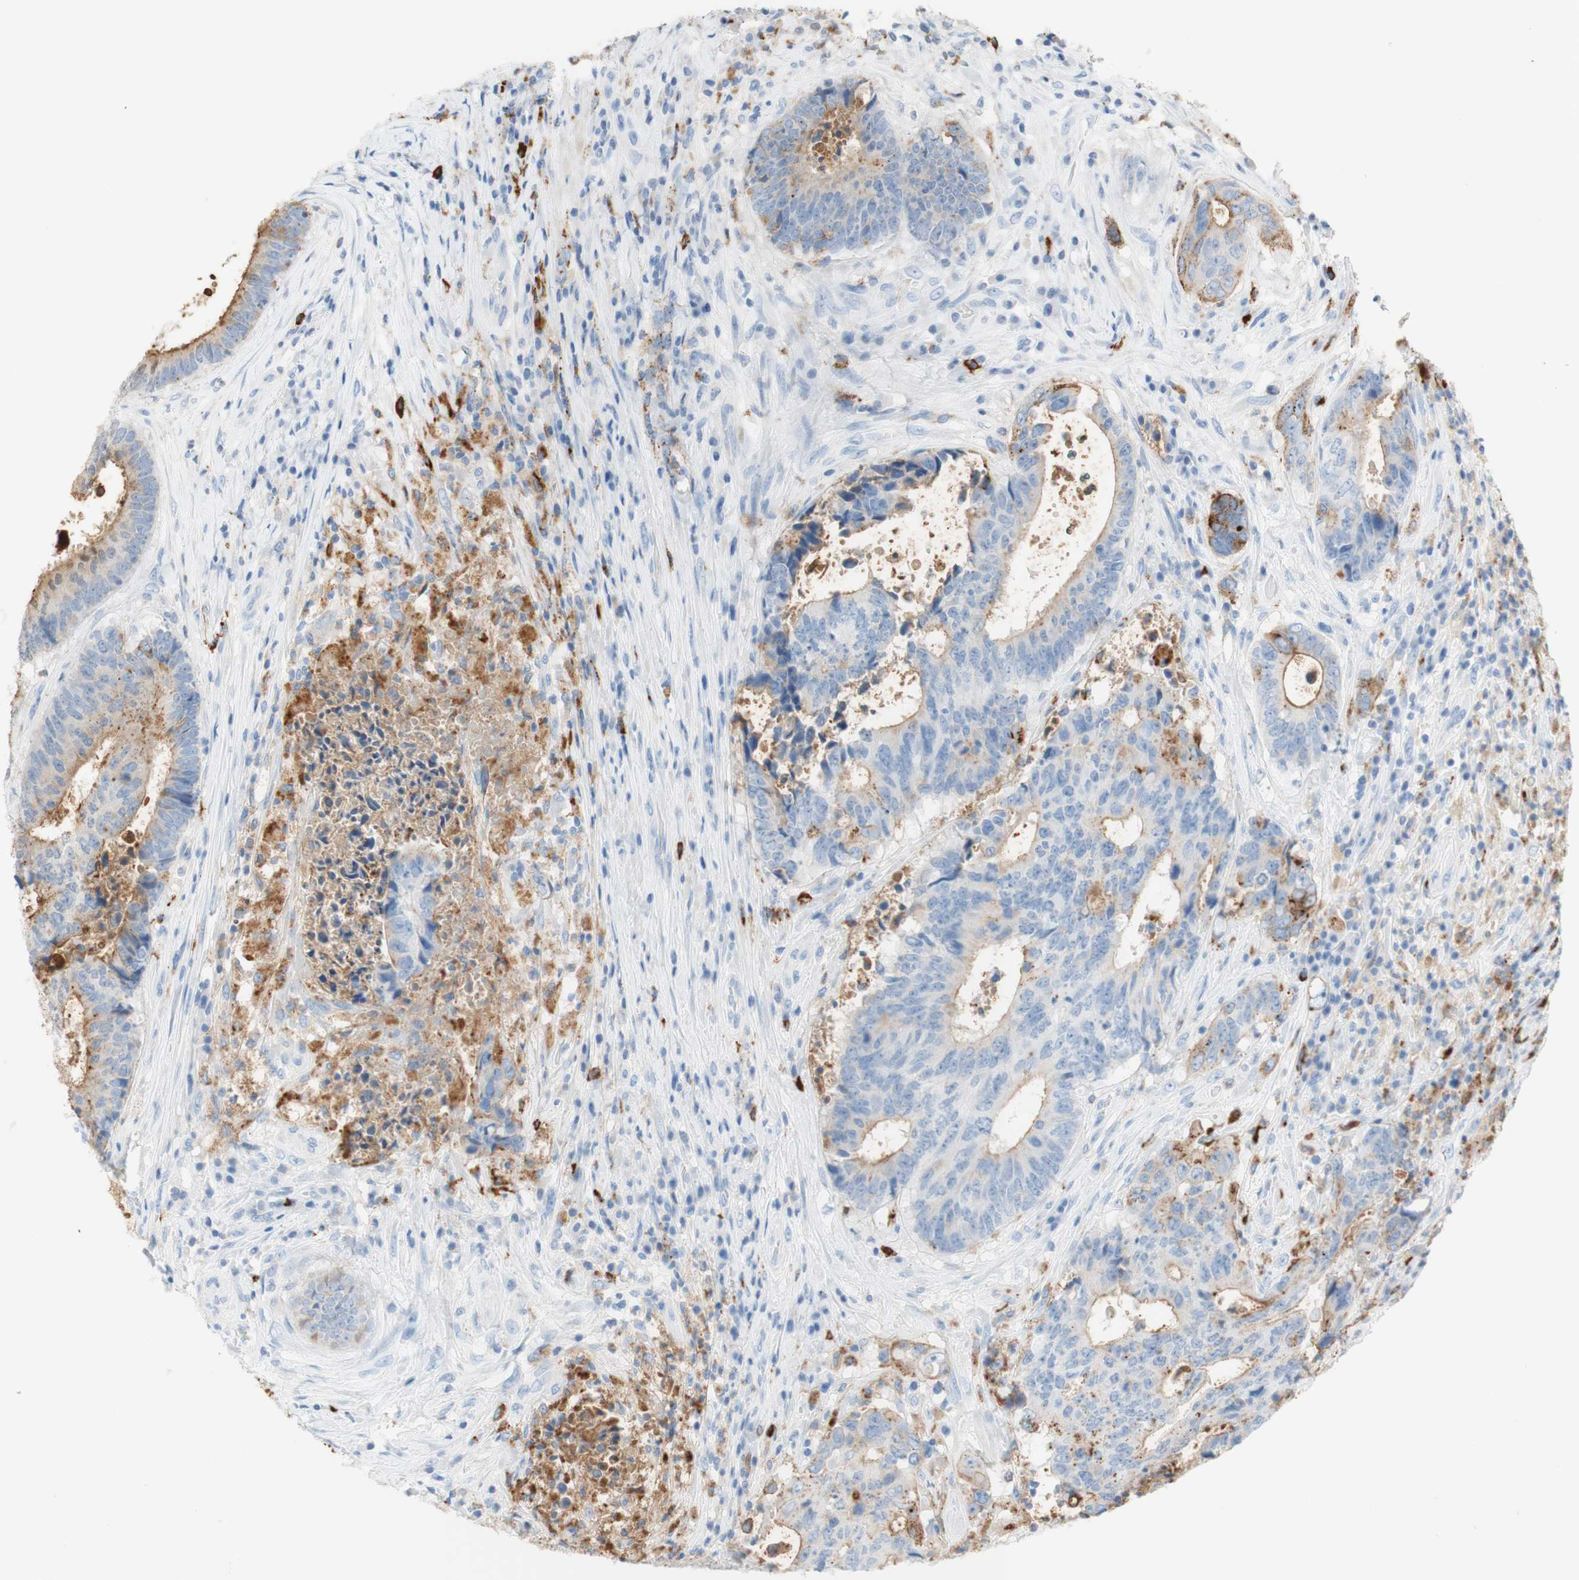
{"staining": {"intensity": "weak", "quantity": "<25%", "location": "cytoplasmic/membranous"}, "tissue": "colorectal cancer", "cell_type": "Tumor cells", "image_type": "cancer", "snomed": [{"axis": "morphology", "description": "Adenocarcinoma, NOS"}, {"axis": "topography", "description": "Rectum"}], "caption": "Immunohistochemistry (IHC) of human colorectal cancer reveals no expression in tumor cells.", "gene": "CEACAM1", "patient": {"sex": "male", "age": 72}}